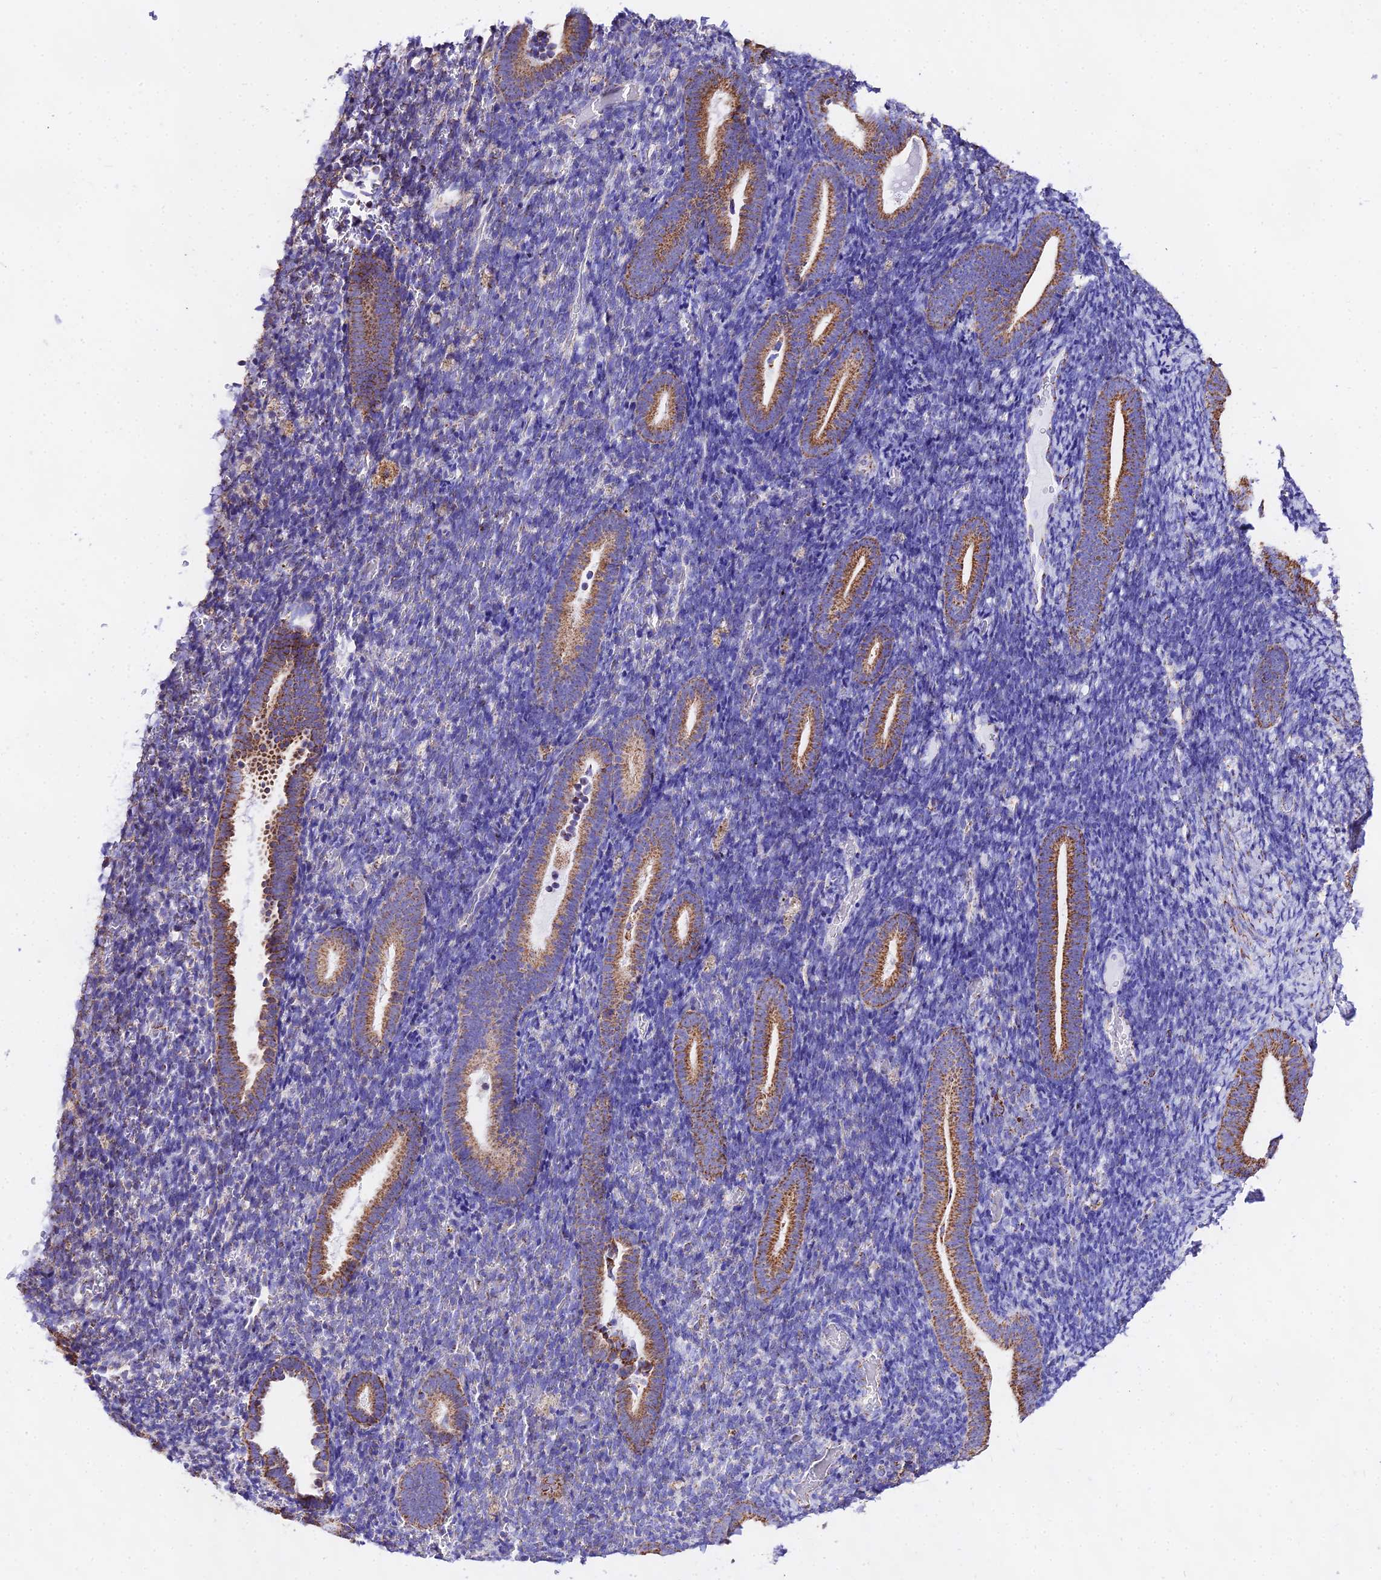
{"staining": {"intensity": "moderate", "quantity": "<25%", "location": "cytoplasmic/membranous"}, "tissue": "endometrium", "cell_type": "Cells in endometrial stroma", "image_type": "normal", "snomed": [{"axis": "morphology", "description": "Normal tissue, NOS"}, {"axis": "topography", "description": "Endometrium"}], "caption": "Approximately <25% of cells in endometrial stroma in normal endometrium display moderate cytoplasmic/membranous protein positivity as visualized by brown immunohistochemical staining.", "gene": "ATP5PD", "patient": {"sex": "female", "age": 51}}